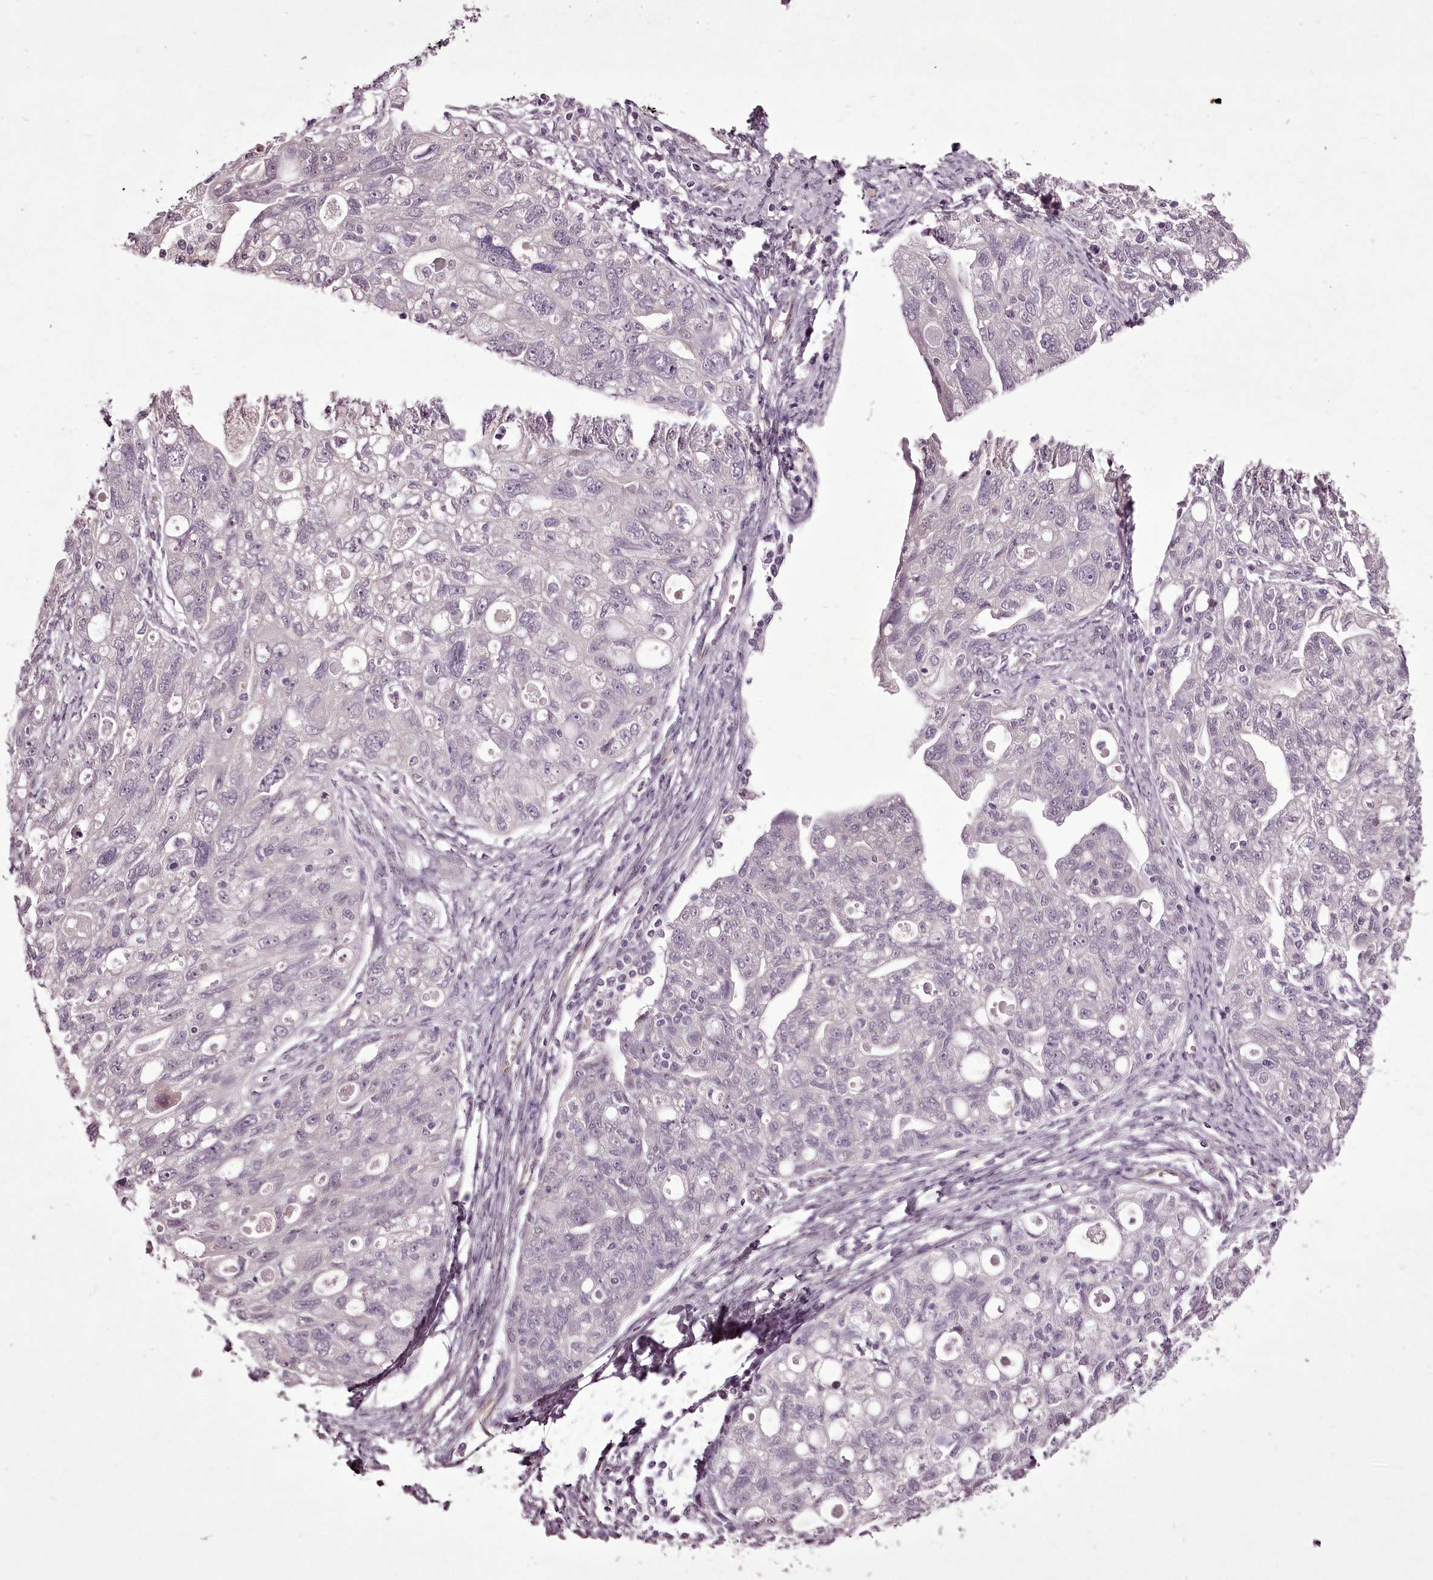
{"staining": {"intensity": "negative", "quantity": "none", "location": "none"}, "tissue": "ovarian cancer", "cell_type": "Tumor cells", "image_type": "cancer", "snomed": [{"axis": "morphology", "description": "Carcinoma, NOS"}, {"axis": "morphology", "description": "Cystadenocarcinoma, serous, NOS"}, {"axis": "topography", "description": "Ovary"}], "caption": "High magnification brightfield microscopy of ovarian cancer stained with DAB (3,3'-diaminobenzidine) (brown) and counterstained with hematoxylin (blue): tumor cells show no significant staining. Brightfield microscopy of IHC stained with DAB (3,3'-diaminobenzidine) (brown) and hematoxylin (blue), captured at high magnification.", "gene": "C1orf56", "patient": {"sex": "female", "age": 69}}